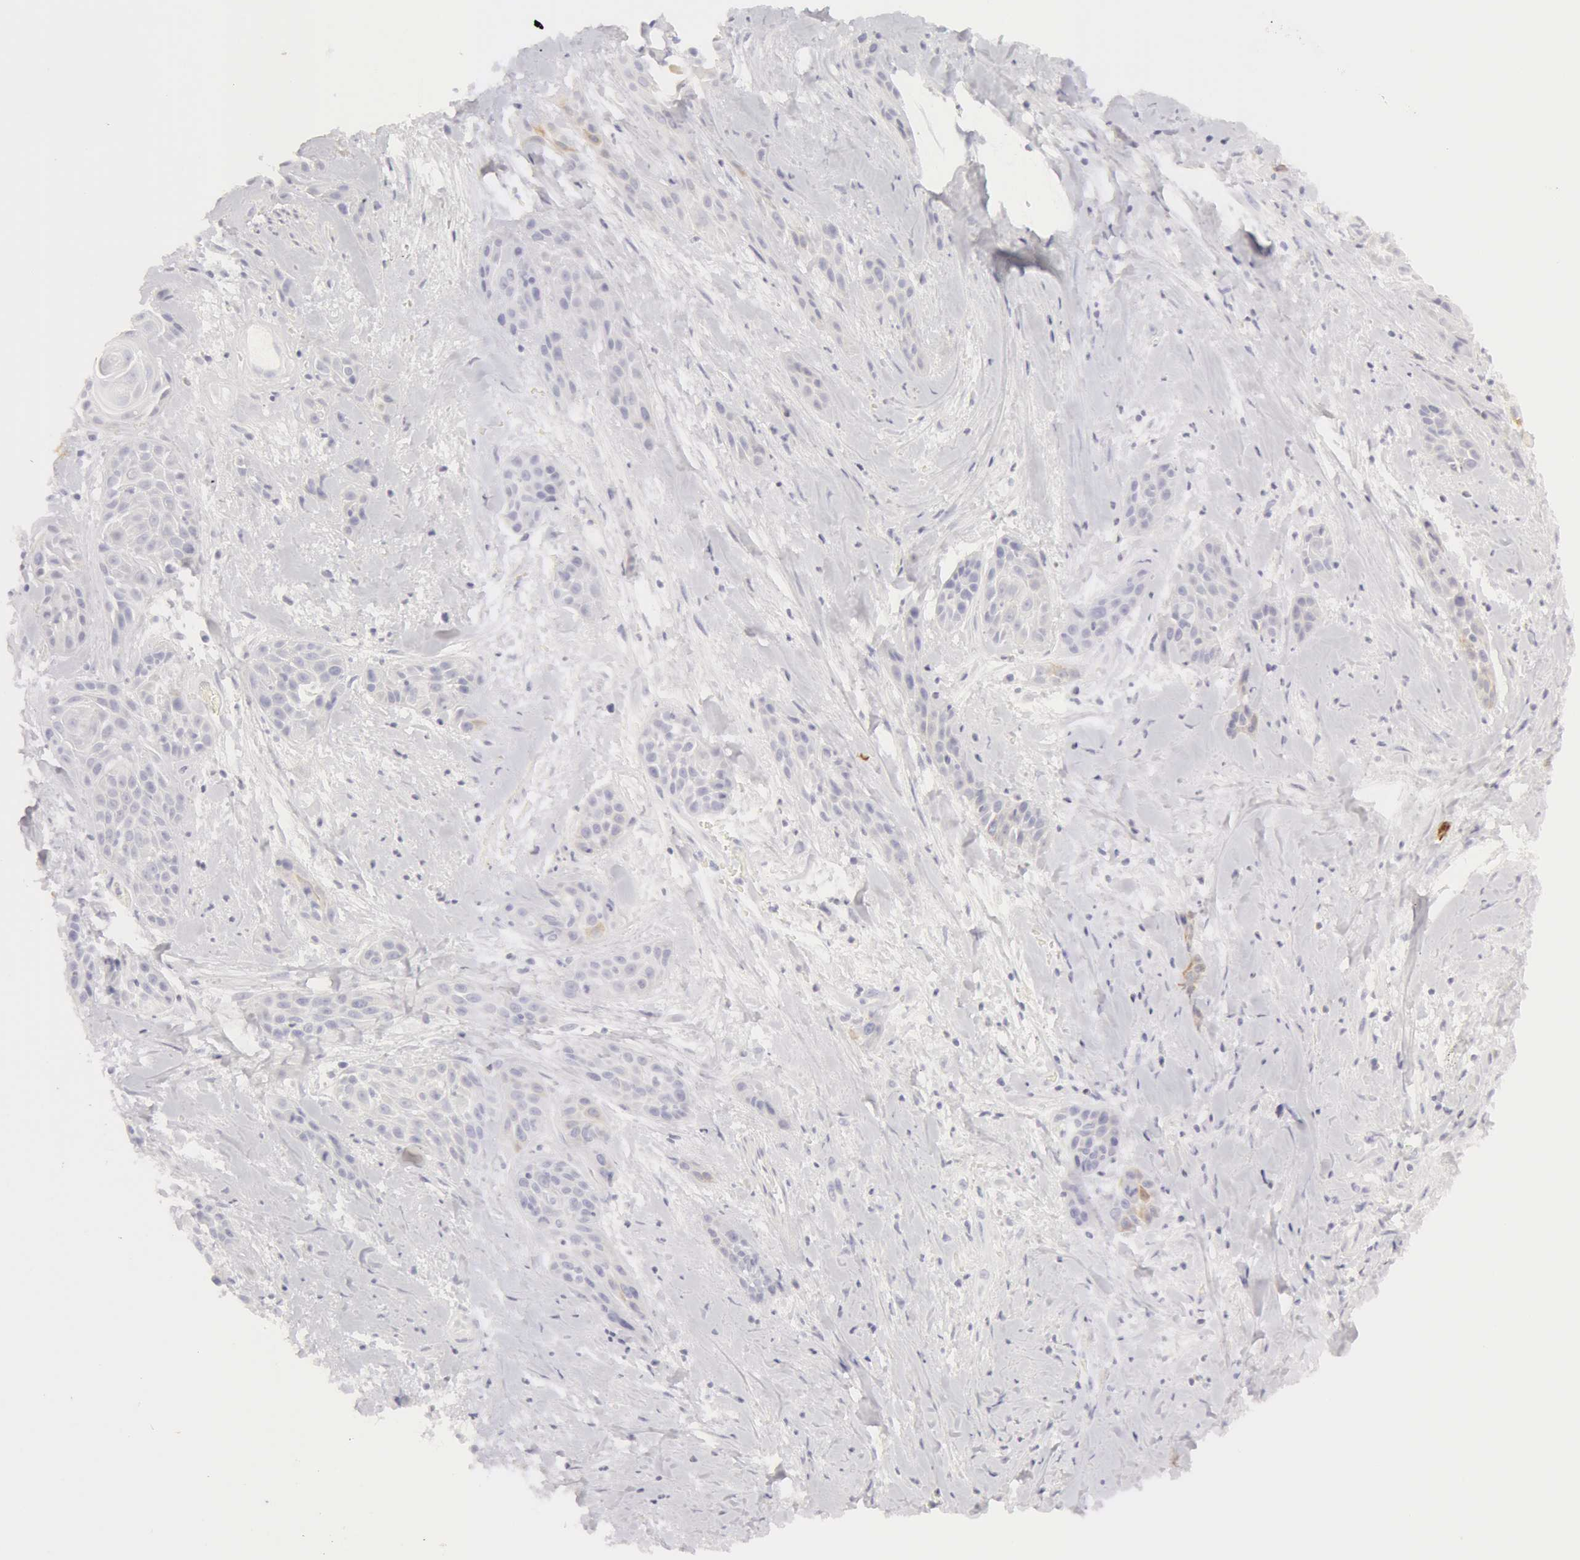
{"staining": {"intensity": "negative", "quantity": "none", "location": "none"}, "tissue": "skin cancer", "cell_type": "Tumor cells", "image_type": "cancer", "snomed": [{"axis": "morphology", "description": "Squamous cell carcinoma, NOS"}, {"axis": "topography", "description": "Skin"}, {"axis": "topography", "description": "Anal"}], "caption": "Immunohistochemistry photomicrograph of squamous cell carcinoma (skin) stained for a protein (brown), which reveals no expression in tumor cells. Brightfield microscopy of immunohistochemistry stained with DAB (3,3'-diaminobenzidine) (brown) and hematoxylin (blue), captured at high magnification.", "gene": "KRT8", "patient": {"sex": "male", "age": 64}}